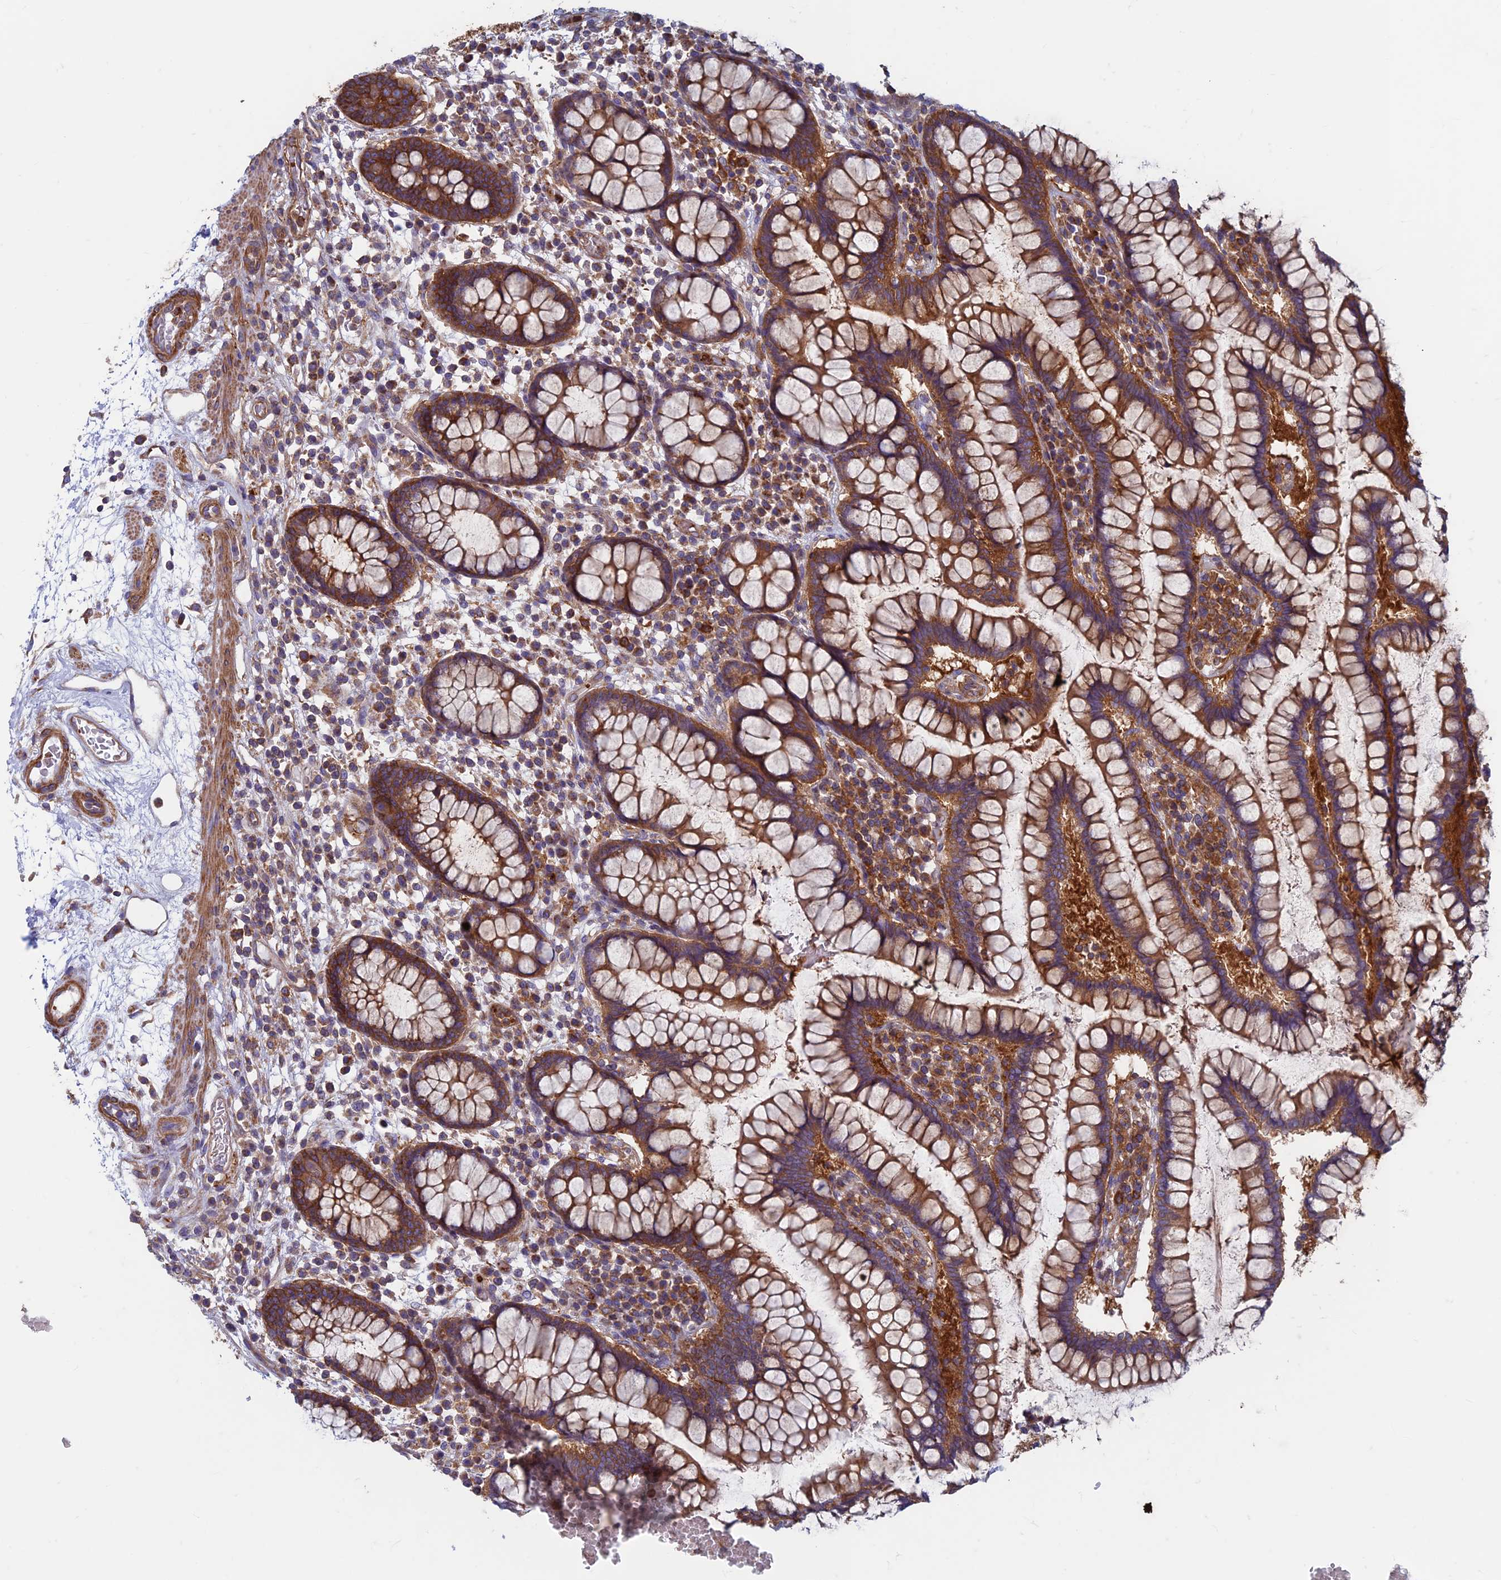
{"staining": {"intensity": "moderate", "quantity": ">75%", "location": "cytoplasmic/membranous"}, "tissue": "colon", "cell_type": "Endothelial cells", "image_type": "normal", "snomed": [{"axis": "morphology", "description": "Normal tissue, NOS"}, {"axis": "topography", "description": "Colon"}], "caption": "Immunohistochemistry (IHC) (DAB (3,3'-diaminobenzidine)) staining of normal colon exhibits moderate cytoplasmic/membranous protein positivity in approximately >75% of endothelial cells.", "gene": "DNM1L", "patient": {"sex": "female", "age": 79}}